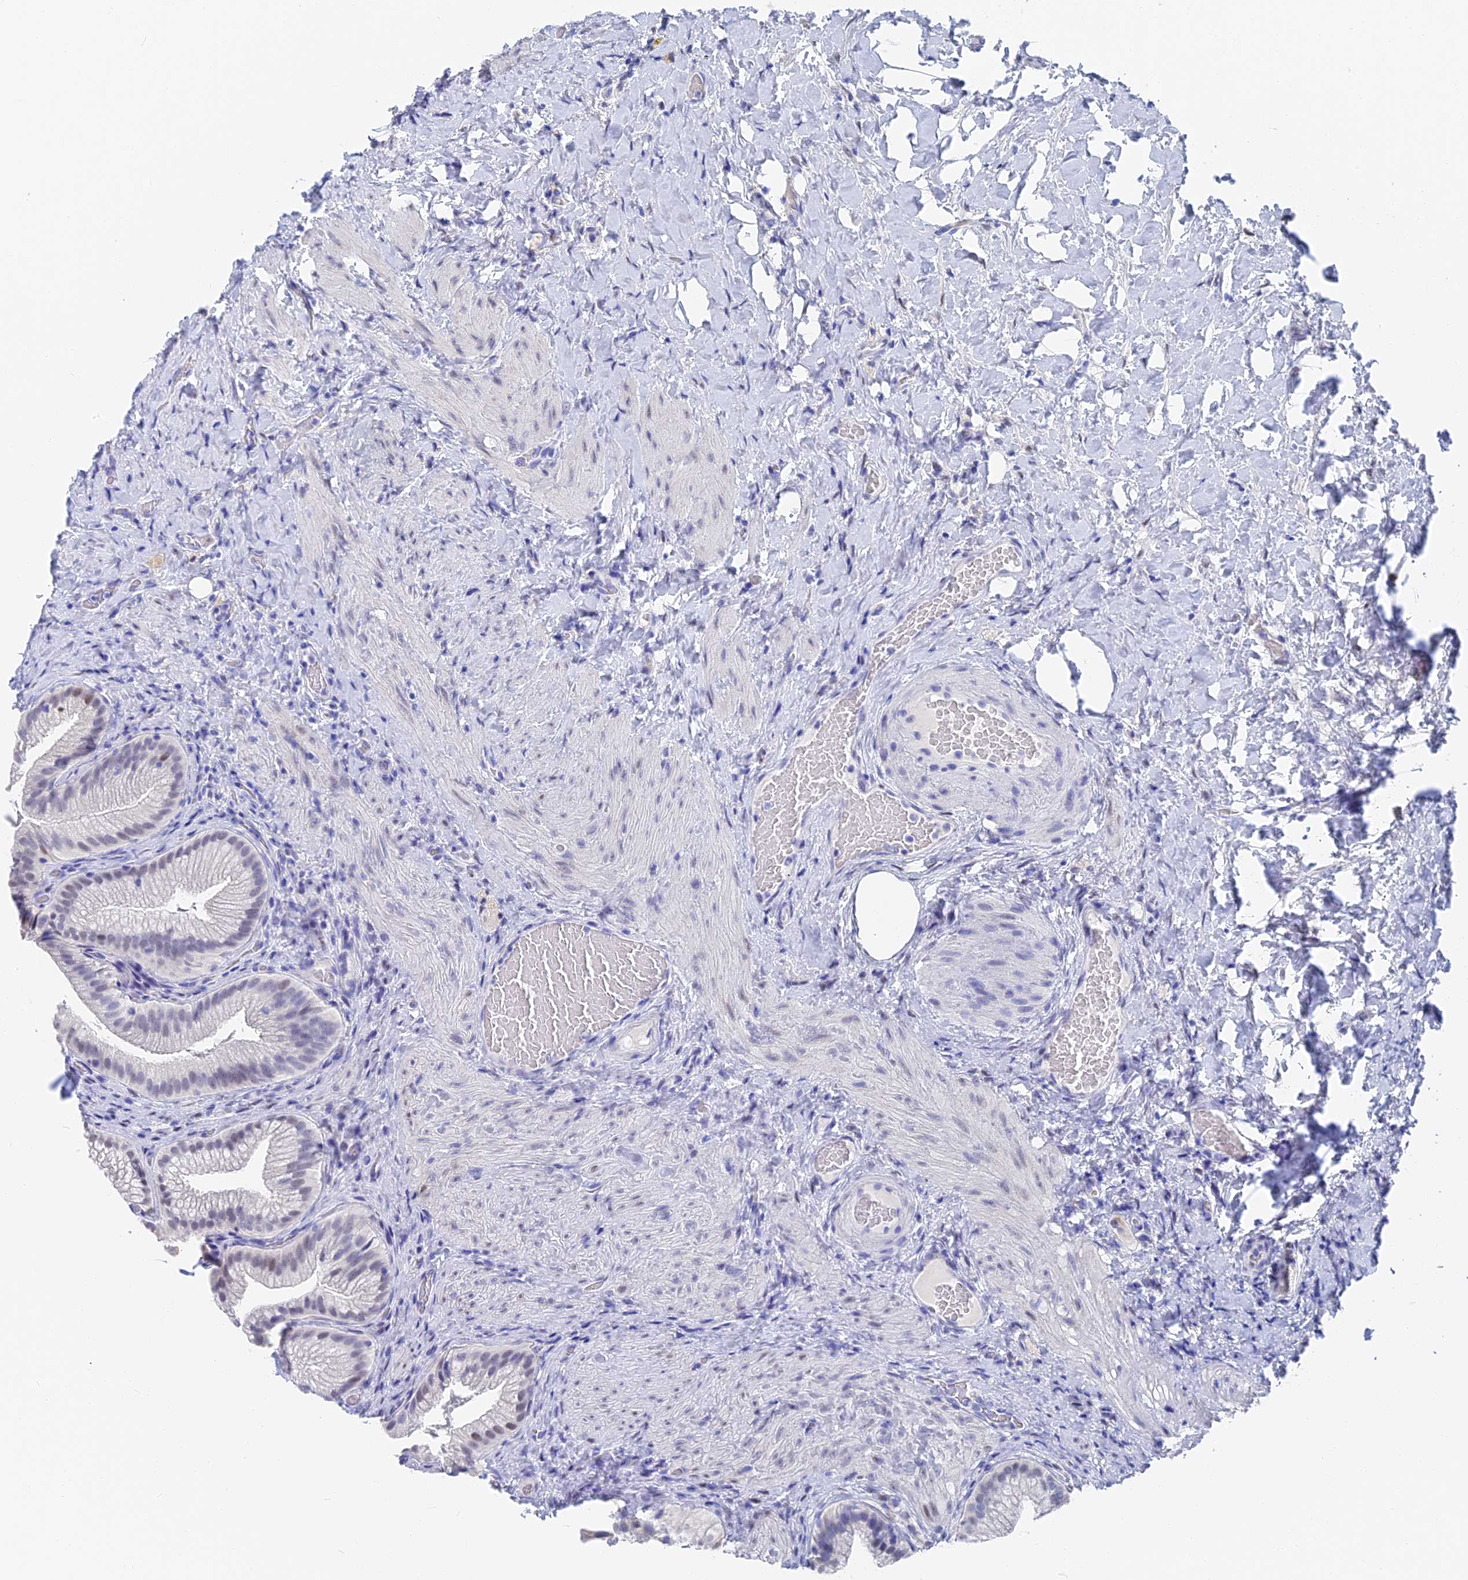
{"staining": {"intensity": "moderate", "quantity": "25%-75%", "location": "nuclear"}, "tissue": "gallbladder", "cell_type": "Glandular cells", "image_type": "normal", "snomed": [{"axis": "morphology", "description": "Normal tissue, NOS"}, {"axis": "morphology", "description": "Inflammation, NOS"}, {"axis": "topography", "description": "Gallbladder"}], "caption": "This image shows normal gallbladder stained with immunohistochemistry (IHC) to label a protein in brown. The nuclear of glandular cells show moderate positivity for the protein. Nuclei are counter-stained blue.", "gene": "VPS33B", "patient": {"sex": "male", "age": 51}}